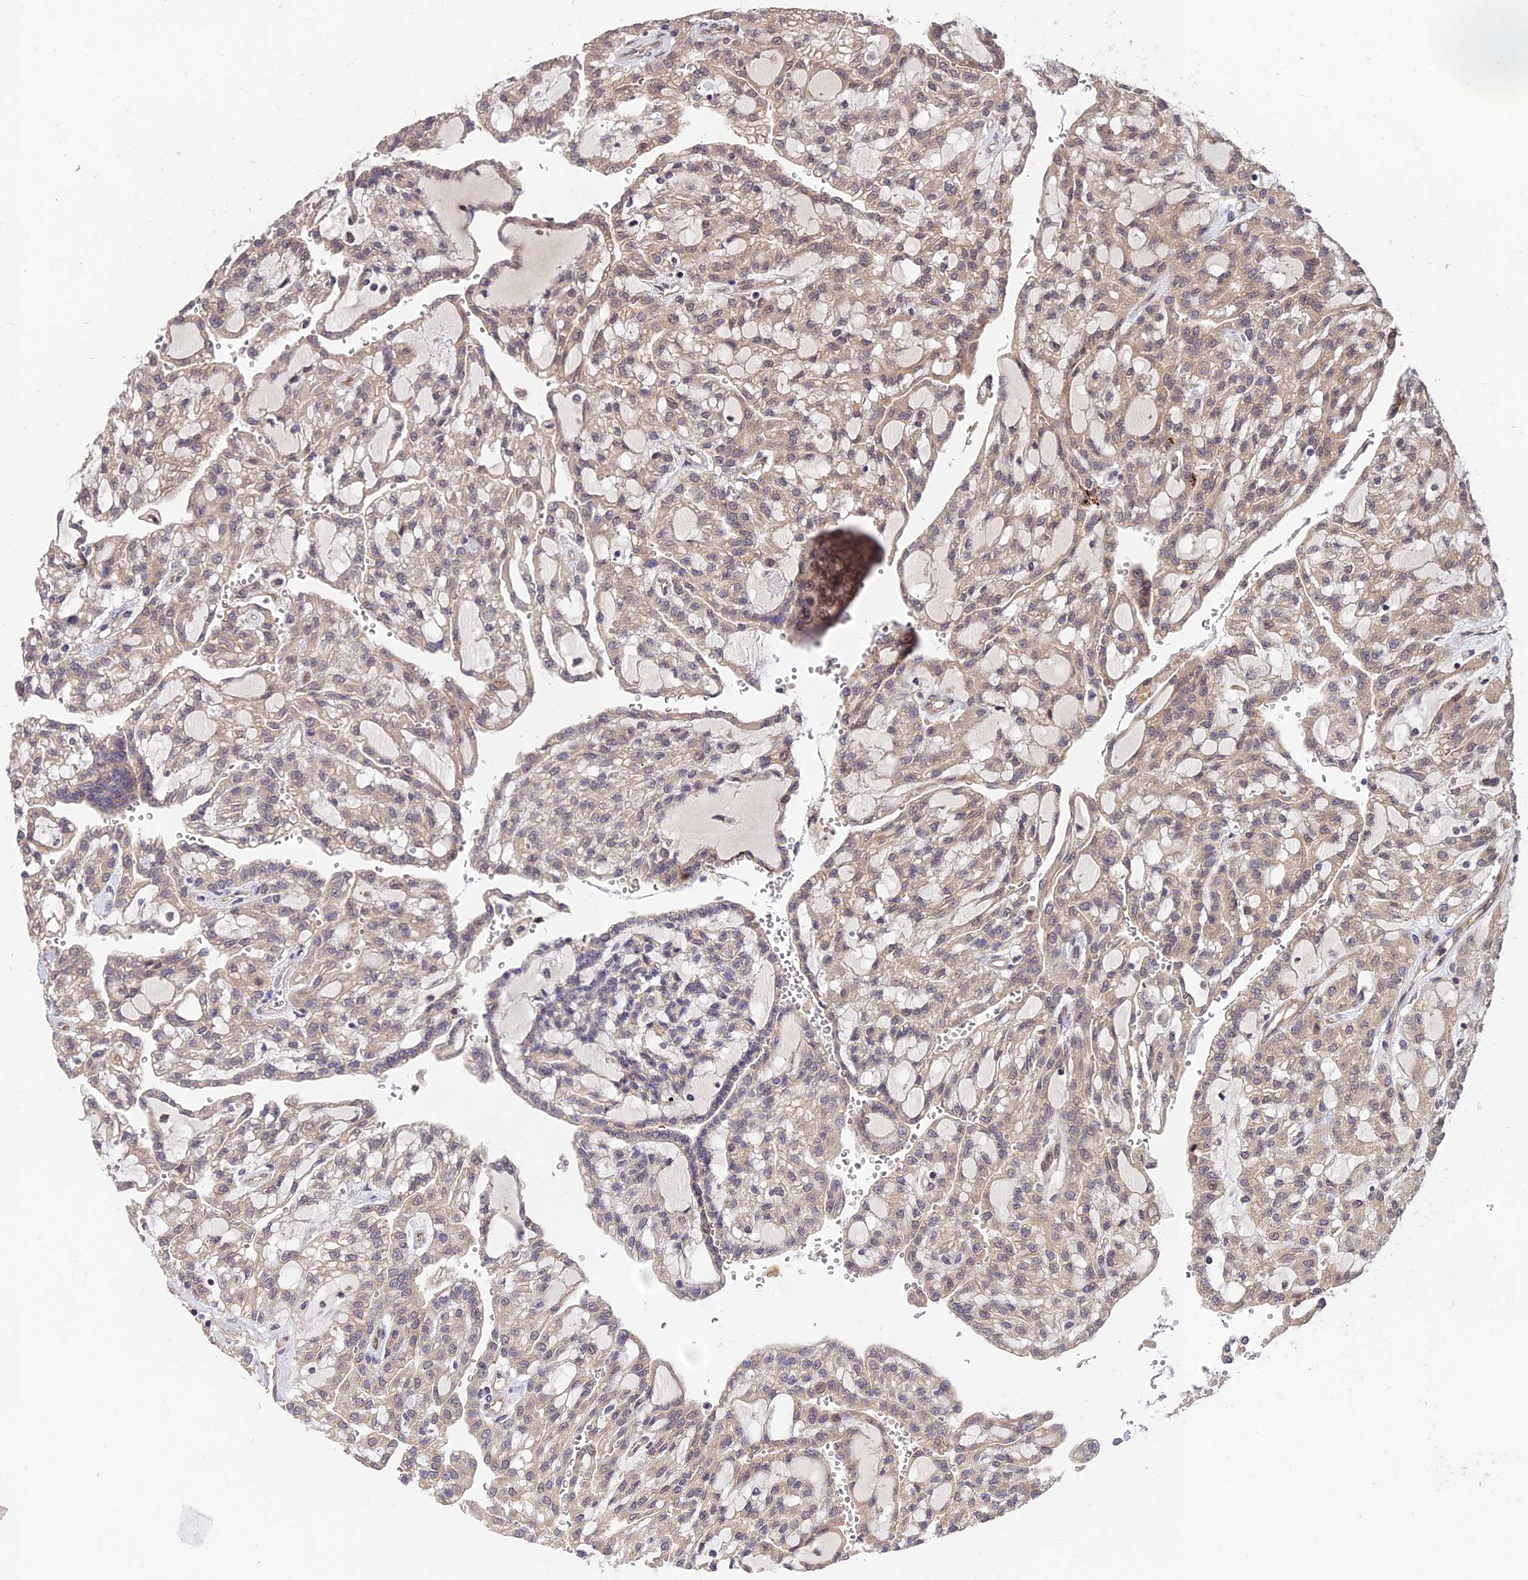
{"staining": {"intensity": "weak", "quantity": "25%-75%", "location": "cytoplasmic/membranous"}, "tissue": "renal cancer", "cell_type": "Tumor cells", "image_type": "cancer", "snomed": [{"axis": "morphology", "description": "Adenocarcinoma, NOS"}, {"axis": "topography", "description": "Kidney"}], "caption": "A brown stain shows weak cytoplasmic/membranous staining of a protein in human renal cancer tumor cells.", "gene": "MKKS", "patient": {"sex": "male", "age": 63}}